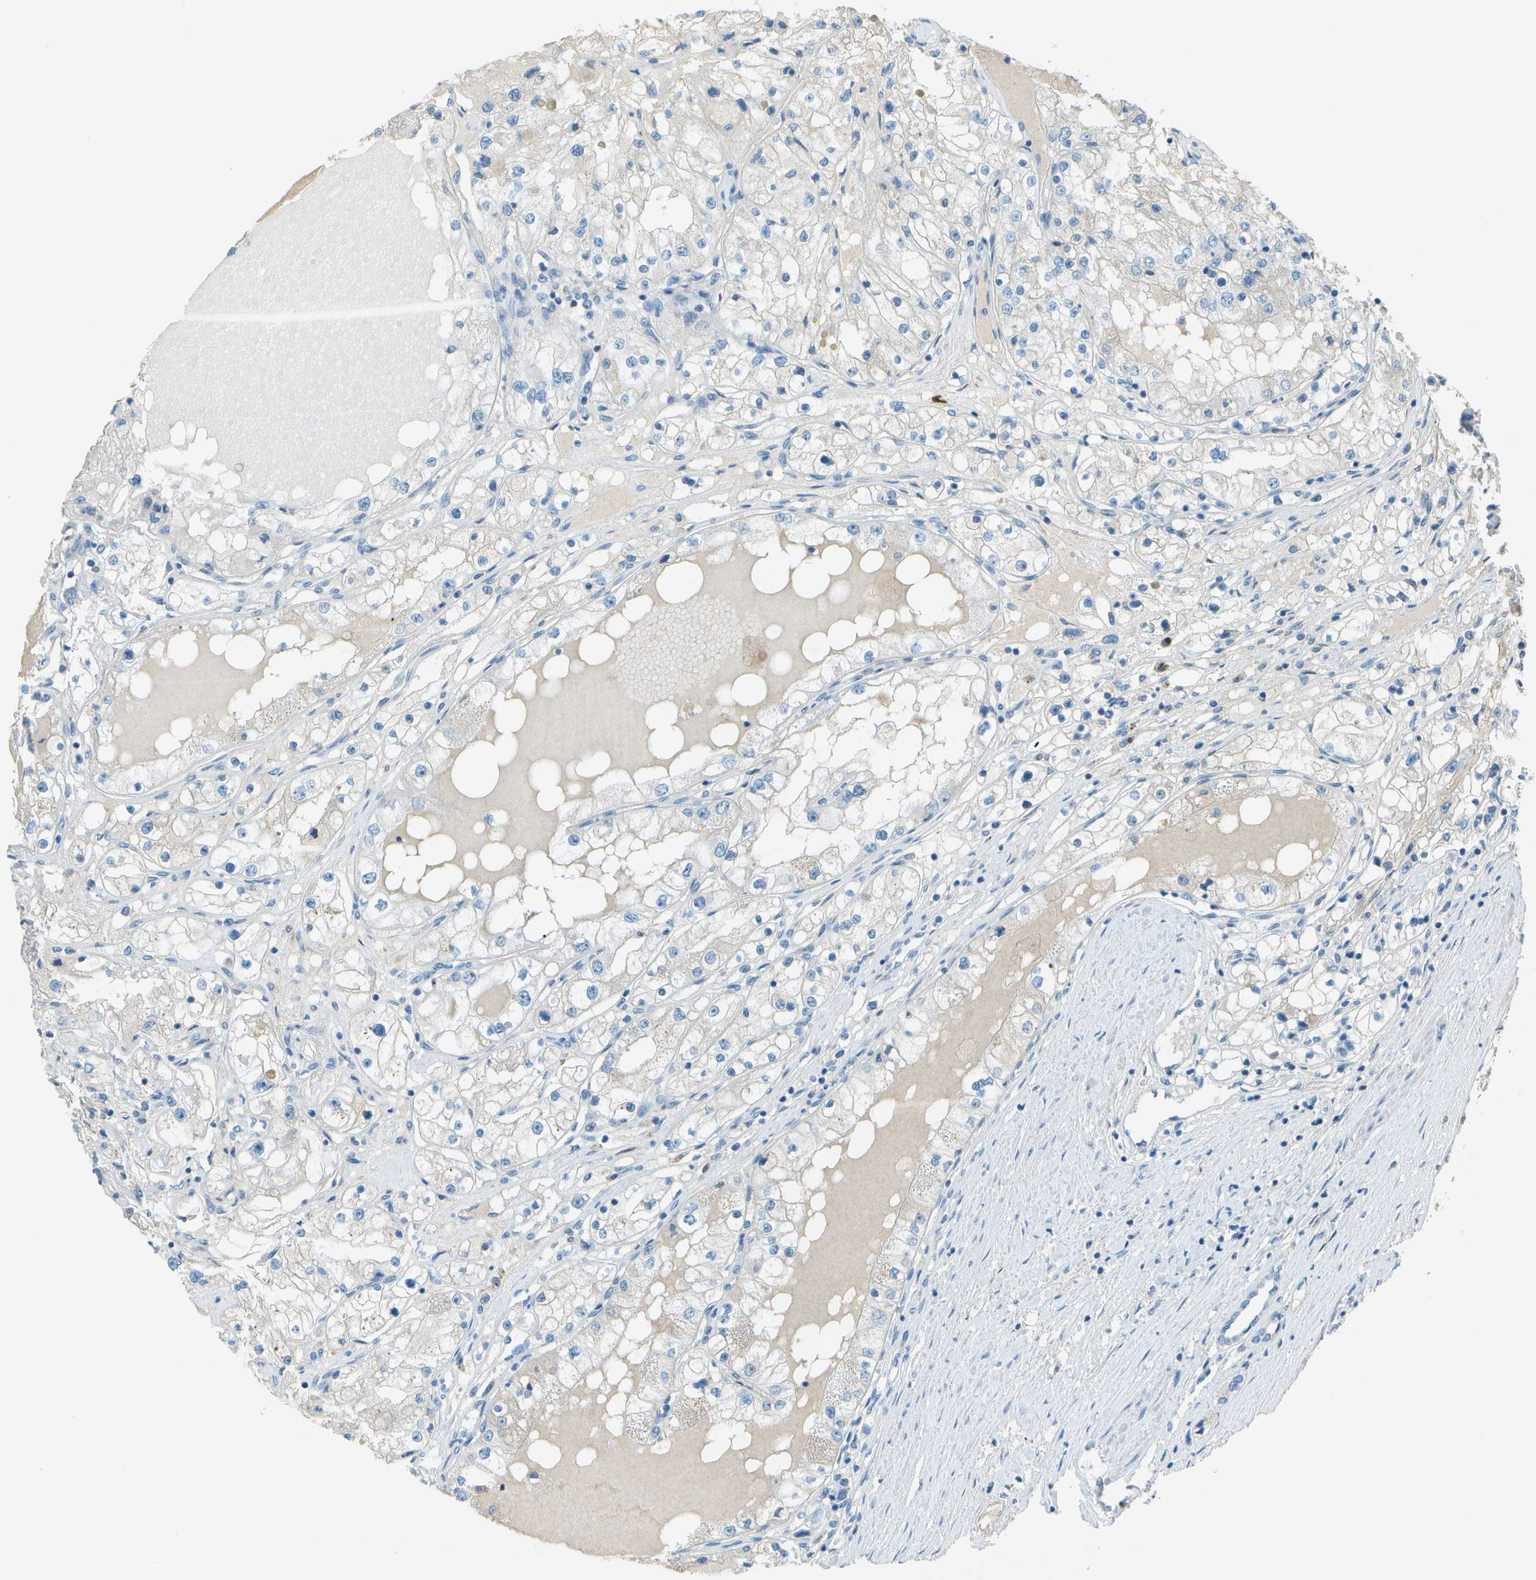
{"staining": {"intensity": "negative", "quantity": "none", "location": "none"}, "tissue": "renal cancer", "cell_type": "Tumor cells", "image_type": "cancer", "snomed": [{"axis": "morphology", "description": "Adenocarcinoma, NOS"}, {"axis": "topography", "description": "Kidney"}], "caption": "The micrograph displays no significant staining in tumor cells of renal adenocarcinoma. (DAB immunohistochemistry (IHC) with hematoxylin counter stain).", "gene": "LGI2", "patient": {"sex": "male", "age": 68}}